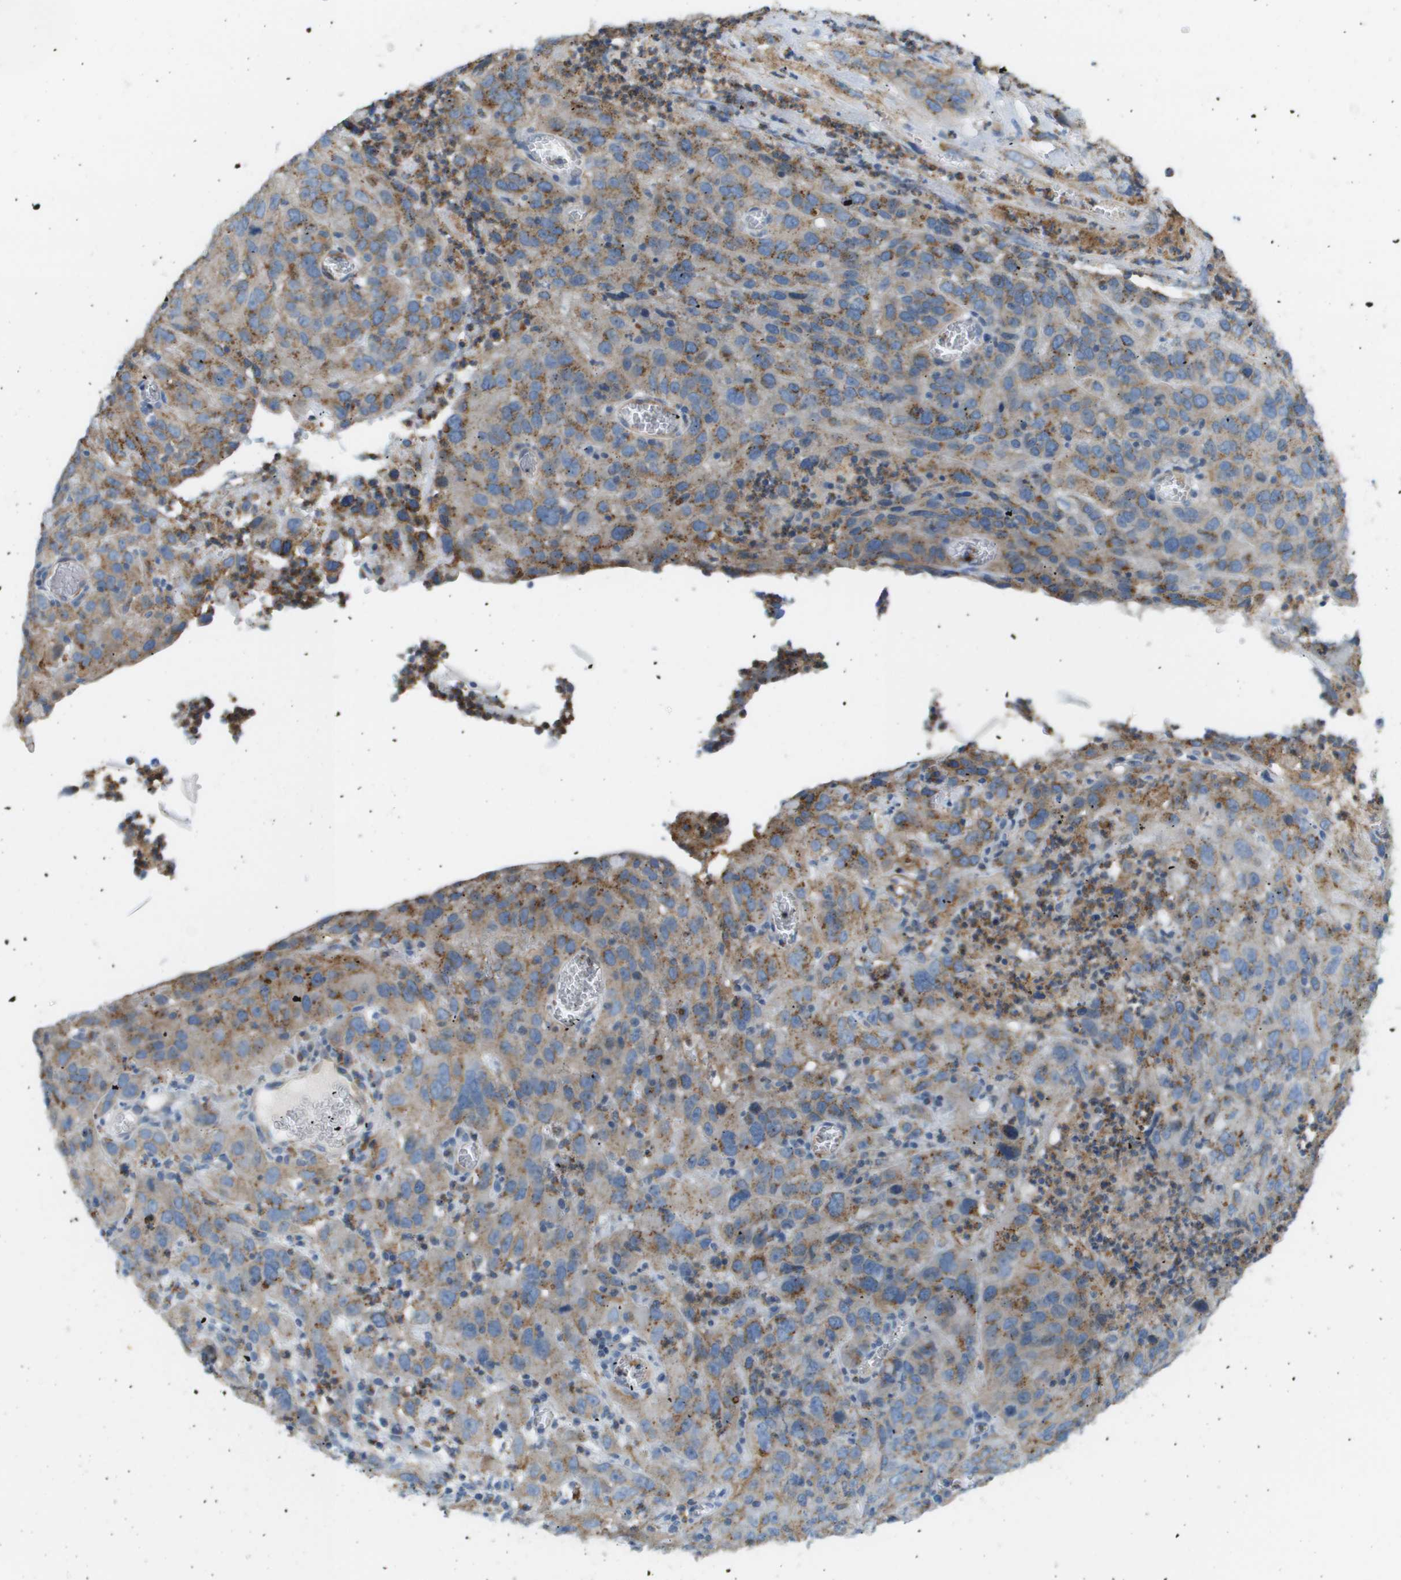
{"staining": {"intensity": "weak", "quantity": ">75%", "location": "cytoplasmic/membranous"}, "tissue": "cervical cancer", "cell_type": "Tumor cells", "image_type": "cancer", "snomed": [{"axis": "morphology", "description": "Squamous cell carcinoma, NOS"}, {"axis": "topography", "description": "Cervix"}], "caption": "IHC (DAB) staining of human cervical cancer (squamous cell carcinoma) exhibits weak cytoplasmic/membranous protein positivity in approximately >75% of tumor cells.", "gene": "MYH11", "patient": {"sex": "female", "age": 32}}